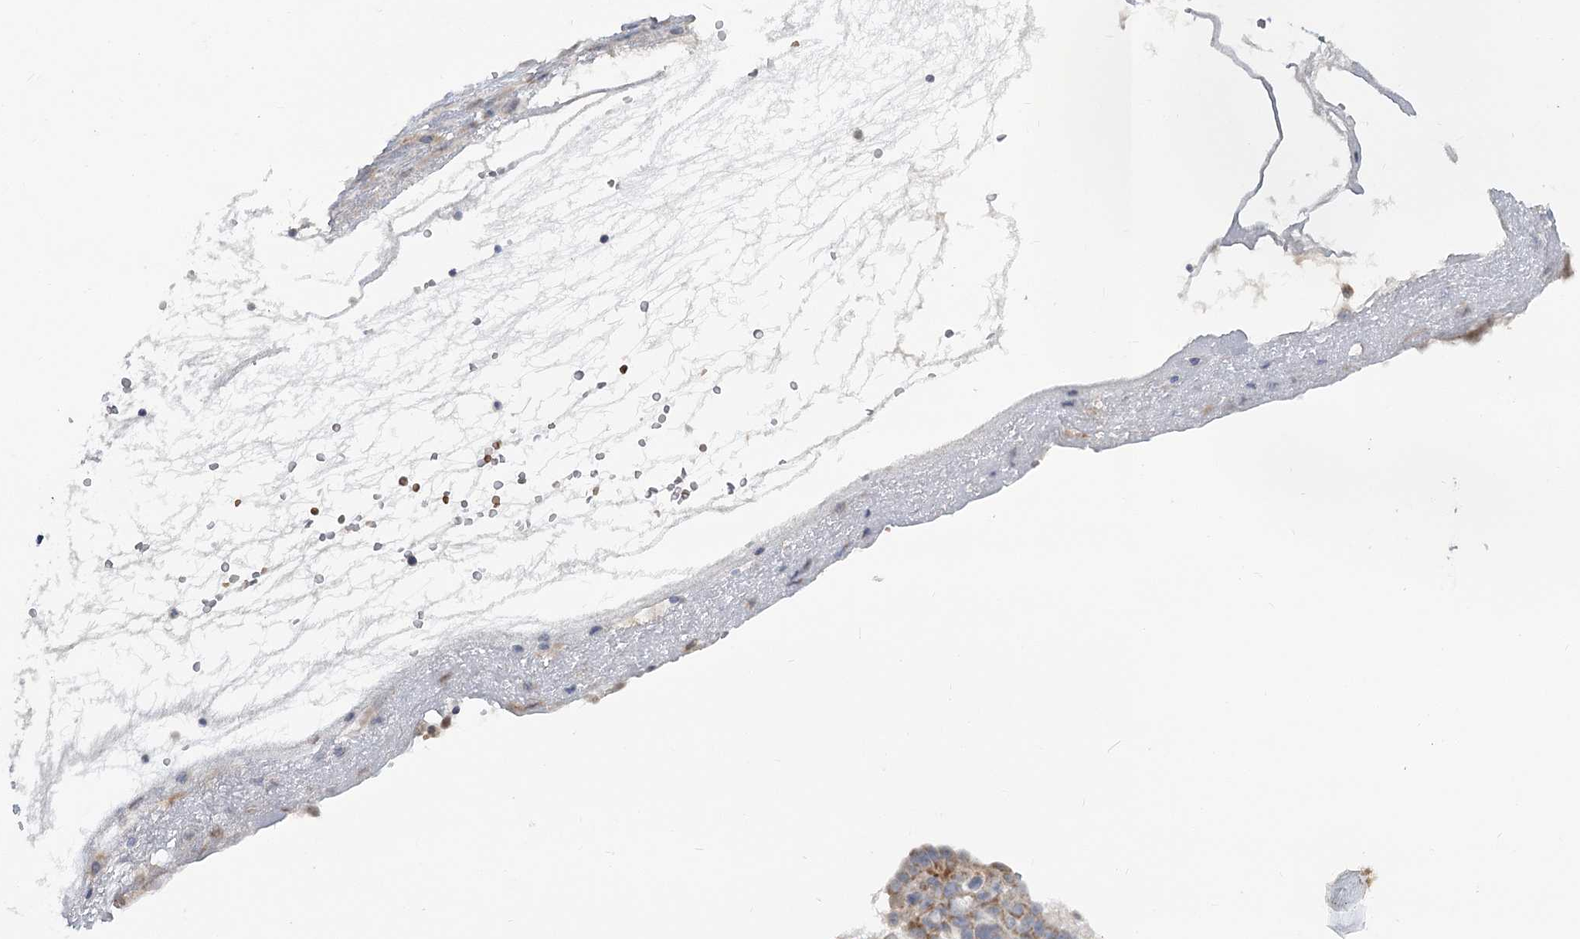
{"staining": {"intensity": "moderate", "quantity": ">75%", "location": "cytoplasmic/membranous"}, "tissue": "ovarian cancer", "cell_type": "Tumor cells", "image_type": "cancer", "snomed": [{"axis": "morphology", "description": "Cystadenocarcinoma, serous, NOS"}, {"axis": "topography", "description": "Soft tissue"}, {"axis": "topography", "description": "Ovary"}], "caption": "Protein expression analysis of ovarian cancer shows moderate cytoplasmic/membranous staining in approximately >75% of tumor cells.", "gene": "CIB4", "patient": {"sex": "female", "age": 57}}